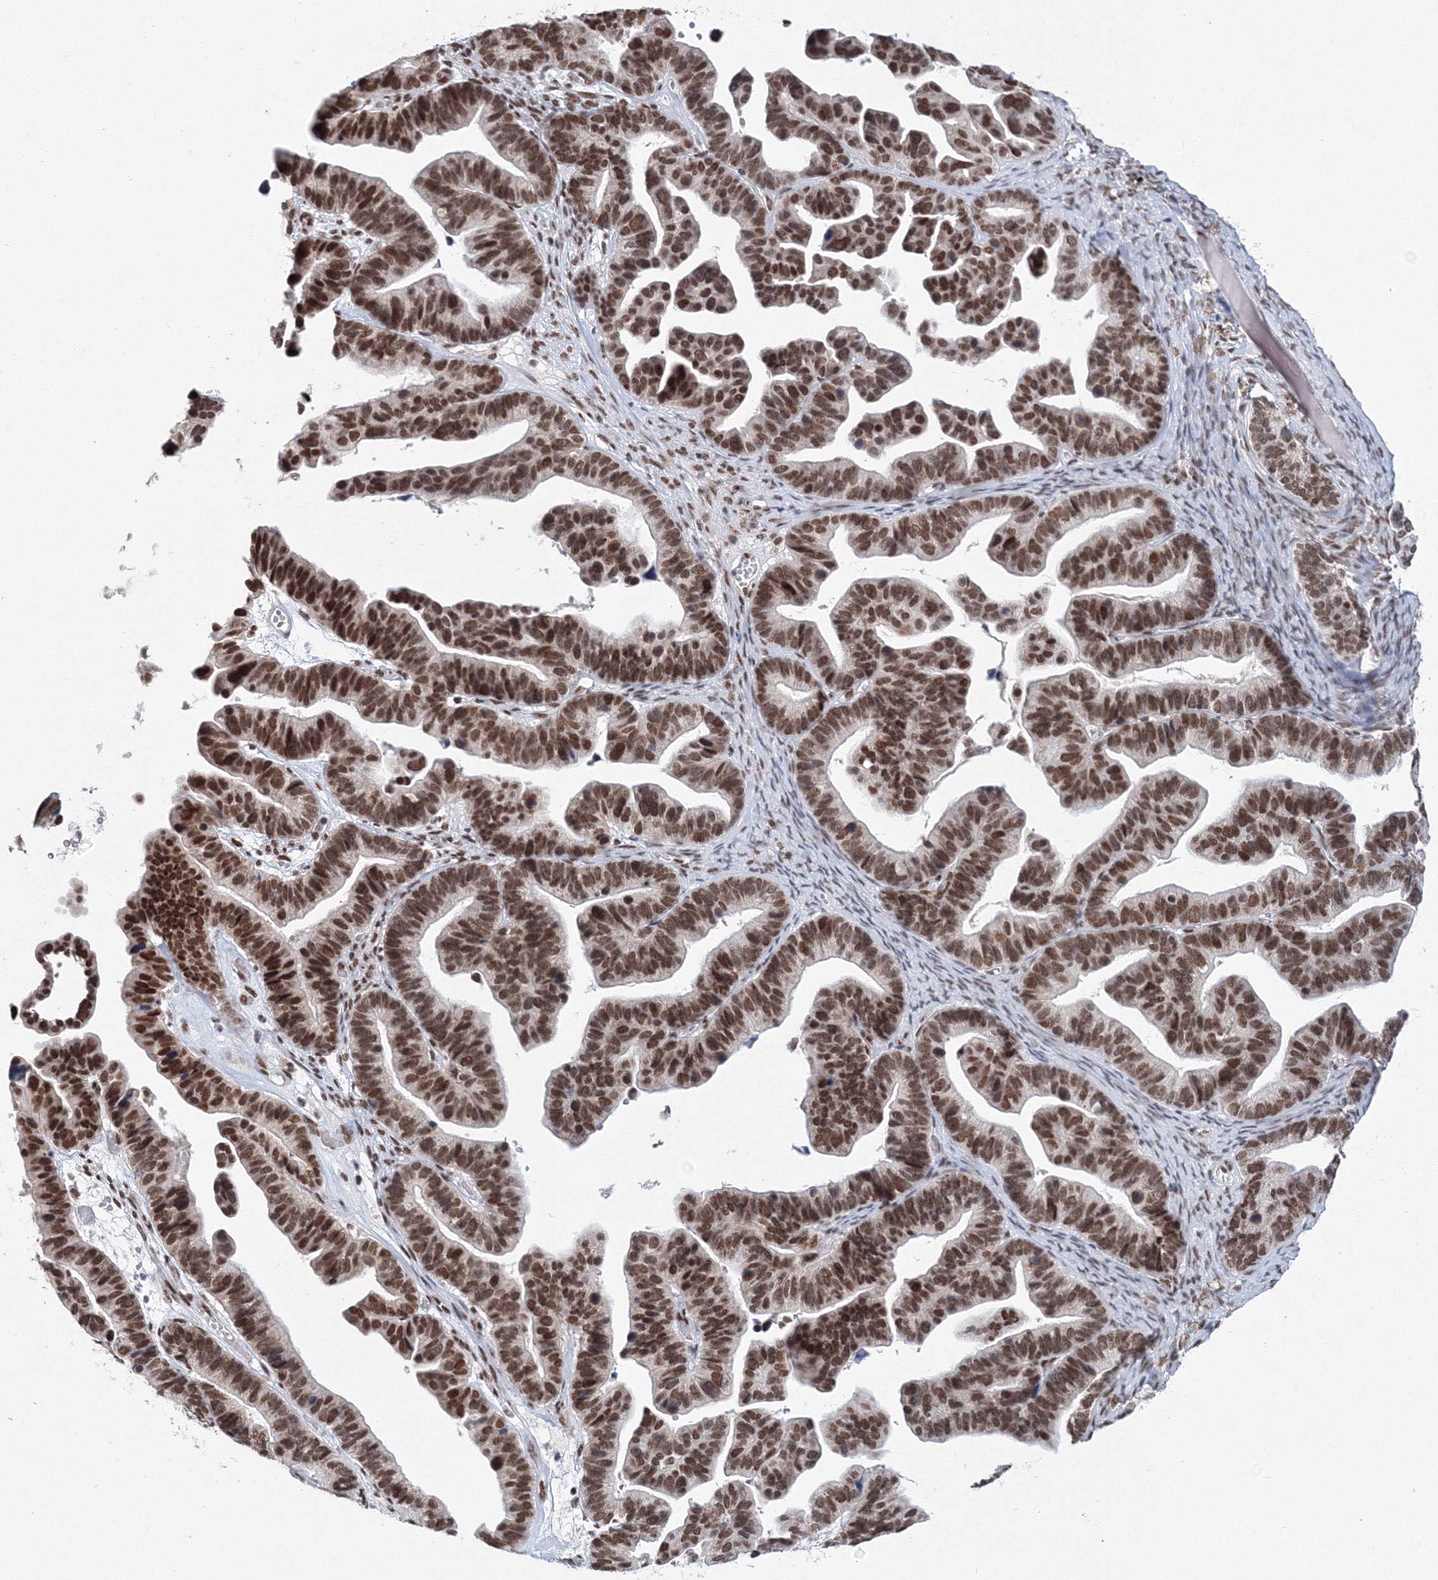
{"staining": {"intensity": "strong", "quantity": ">75%", "location": "nuclear"}, "tissue": "ovarian cancer", "cell_type": "Tumor cells", "image_type": "cancer", "snomed": [{"axis": "morphology", "description": "Cystadenocarcinoma, serous, NOS"}, {"axis": "topography", "description": "Ovary"}], "caption": "A brown stain highlights strong nuclear staining of a protein in ovarian cancer tumor cells.", "gene": "SF3B6", "patient": {"sex": "female", "age": 56}}